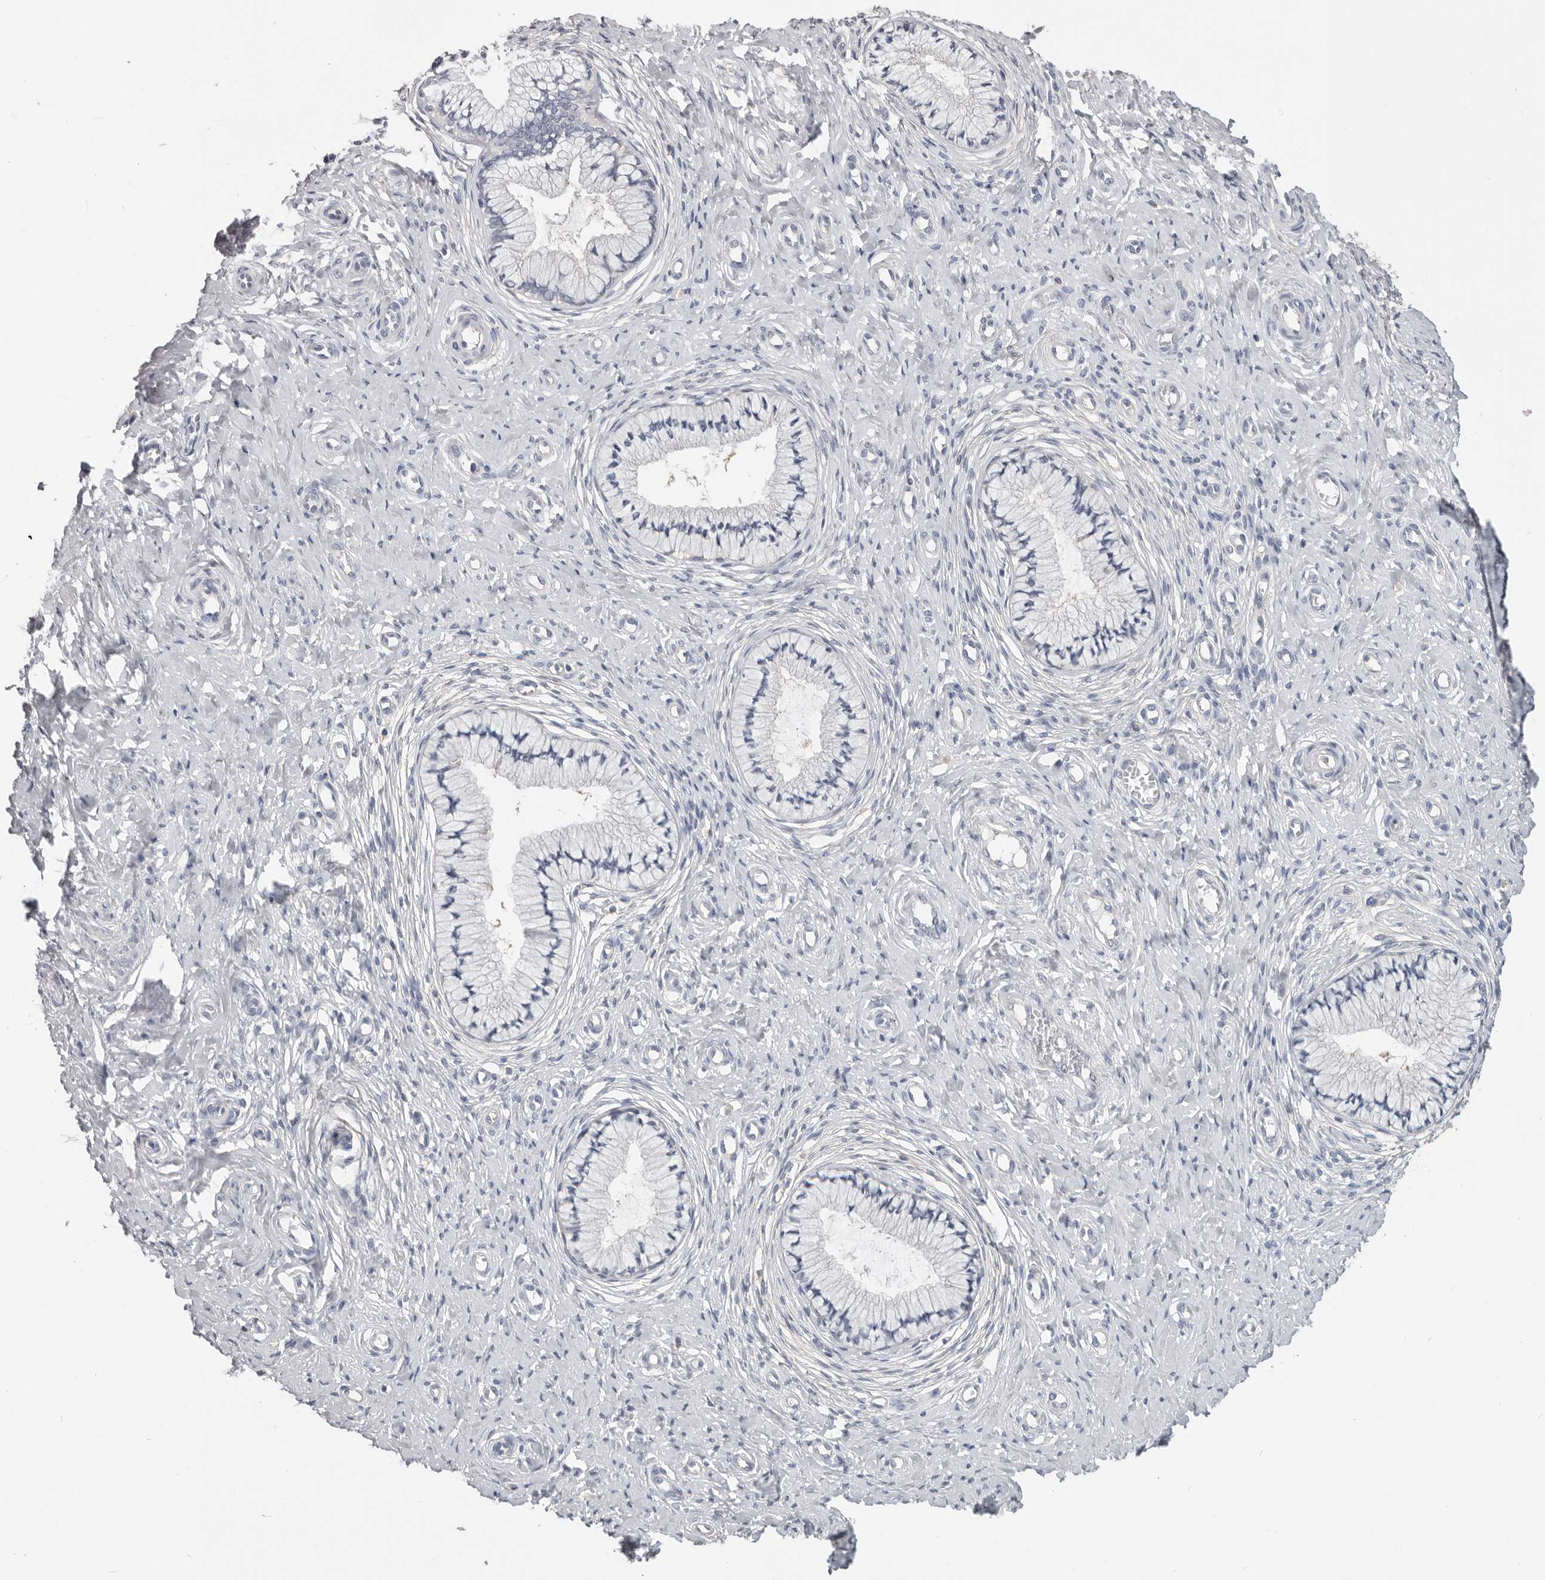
{"staining": {"intensity": "negative", "quantity": "none", "location": "none"}, "tissue": "cervix", "cell_type": "Glandular cells", "image_type": "normal", "snomed": [{"axis": "morphology", "description": "Normal tissue, NOS"}, {"axis": "topography", "description": "Cervix"}], "caption": "Immunohistochemistry (IHC) micrograph of benign cervix stained for a protein (brown), which exhibits no staining in glandular cells. (Immunohistochemistry, brightfield microscopy, high magnification).", "gene": "WDTC1", "patient": {"sex": "female", "age": 36}}